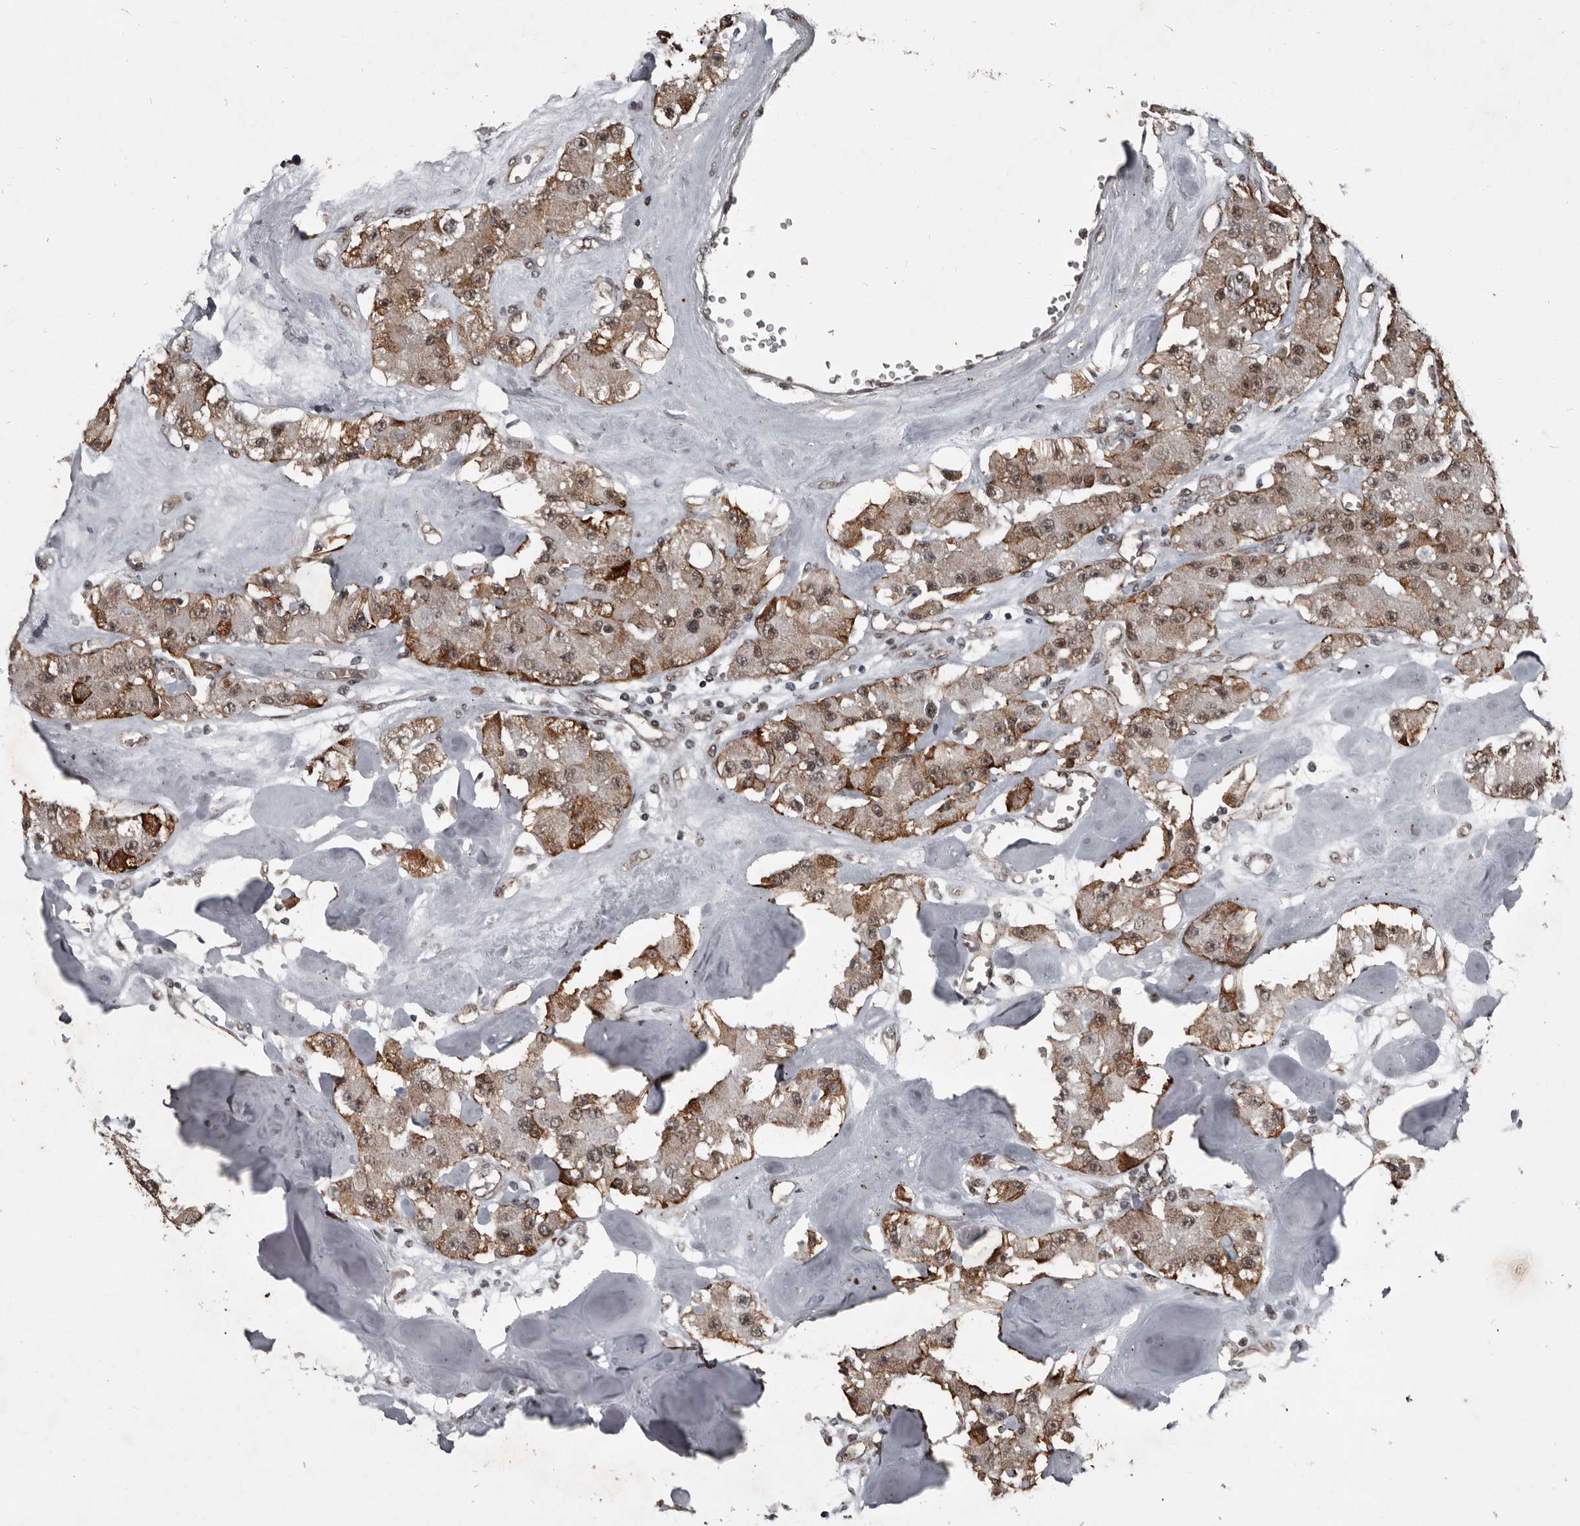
{"staining": {"intensity": "moderate", "quantity": ">75%", "location": "cytoplasmic/membranous,nuclear"}, "tissue": "carcinoid", "cell_type": "Tumor cells", "image_type": "cancer", "snomed": [{"axis": "morphology", "description": "Carcinoid, malignant, NOS"}, {"axis": "topography", "description": "Pancreas"}], "caption": "Immunohistochemical staining of human malignant carcinoid exhibits medium levels of moderate cytoplasmic/membranous and nuclear expression in approximately >75% of tumor cells.", "gene": "CHD1L", "patient": {"sex": "male", "age": 41}}